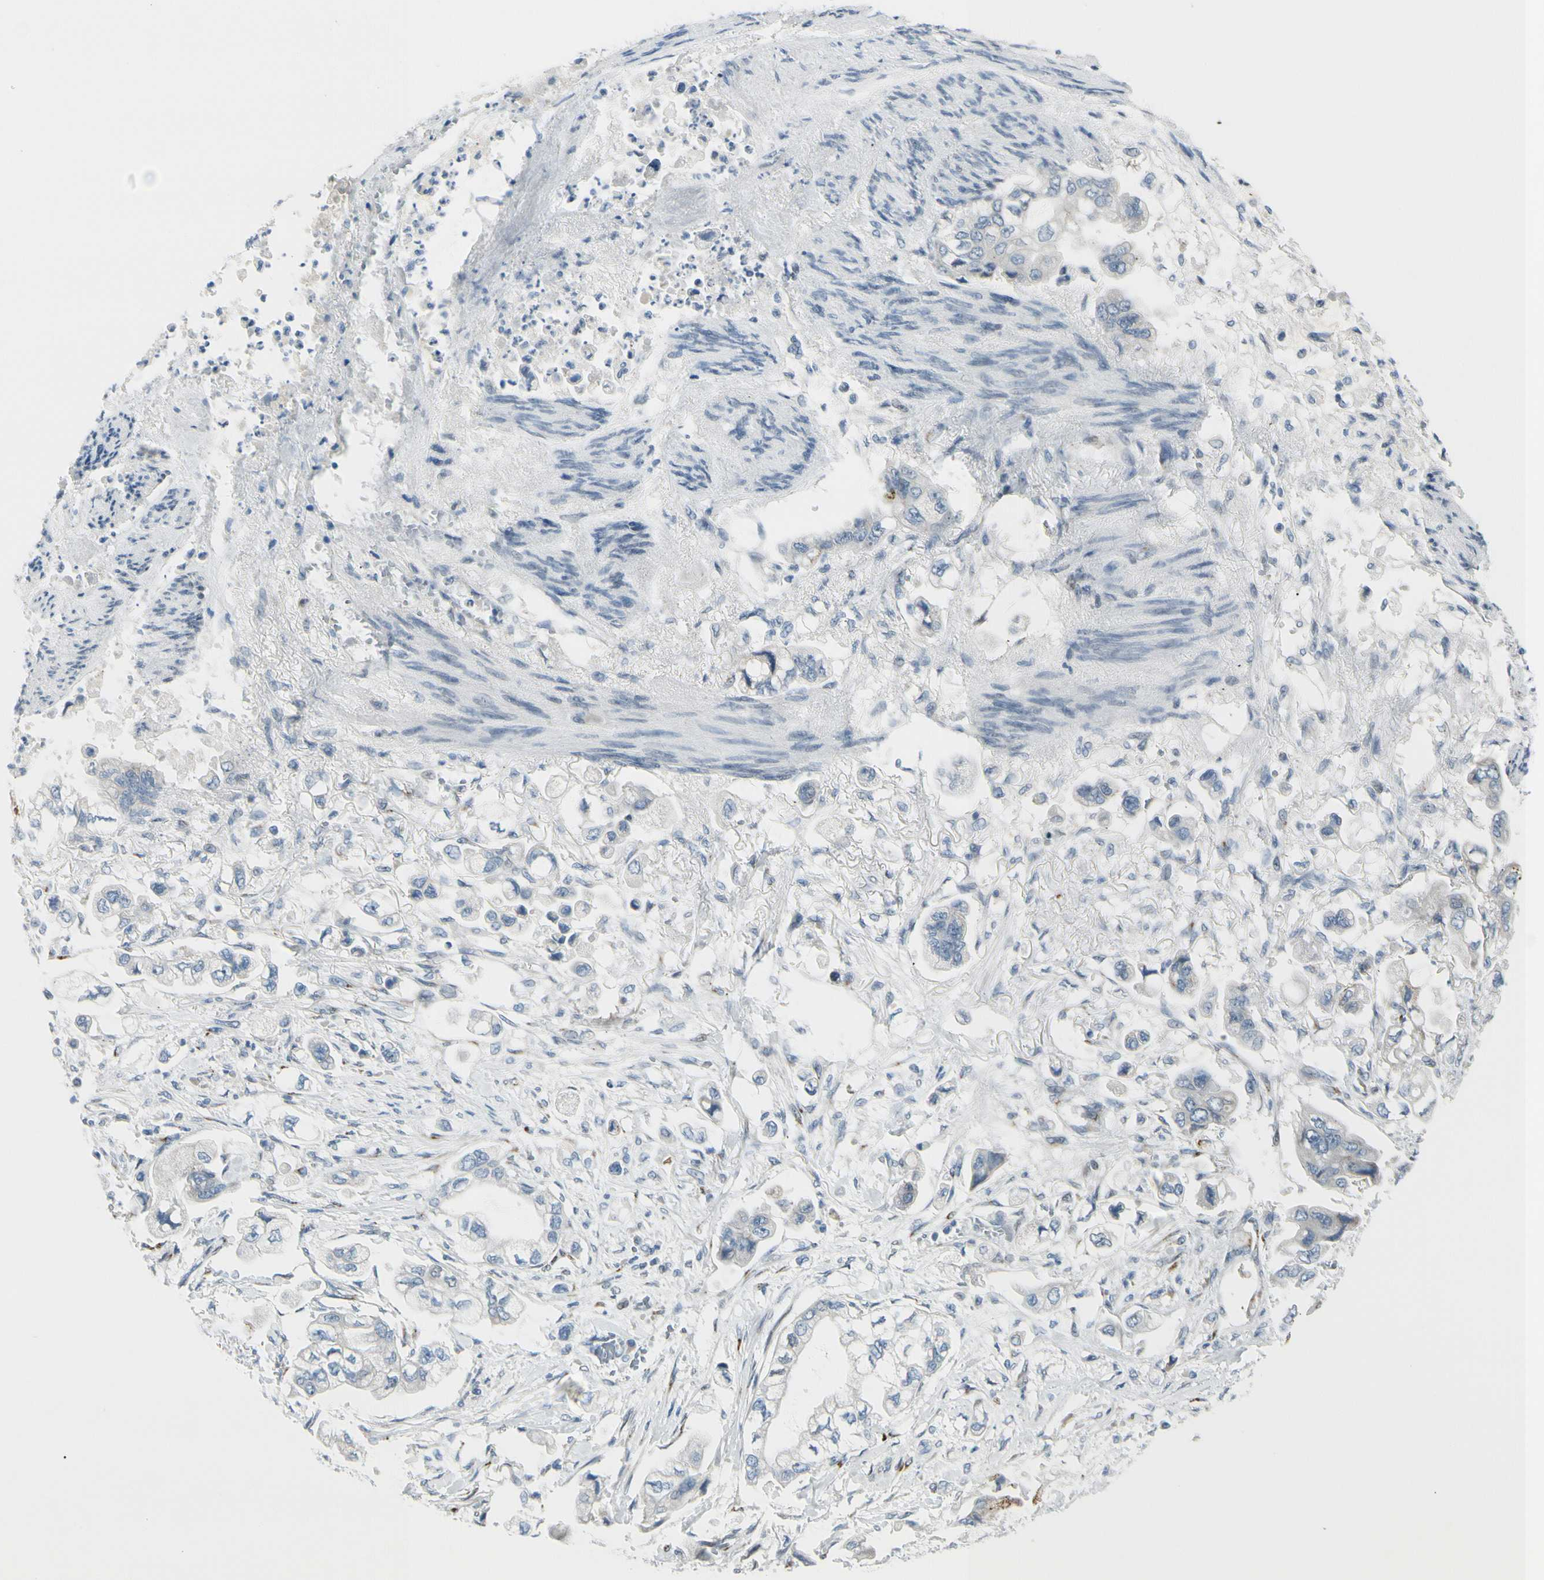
{"staining": {"intensity": "negative", "quantity": "none", "location": "none"}, "tissue": "stomach cancer", "cell_type": "Tumor cells", "image_type": "cancer", "snomed": [{"axis": "morphology", "description": "Adenocarcinoma, NOS"}, {"axis": "topography", "description": "Stomach"}], "caption": "Micrograph shows no significant protein staining in tumor cells of stomach adenocarcinoma. The staining was performed using DAB (3,3'-diaminobenzidine) to visualize the protein expression in brown, while the nuclei were stained in blue with hematoxylin (Magnification: 20x).", "gene": "B4GALNT1", "patient": {"sex": "male", "age": 62}}